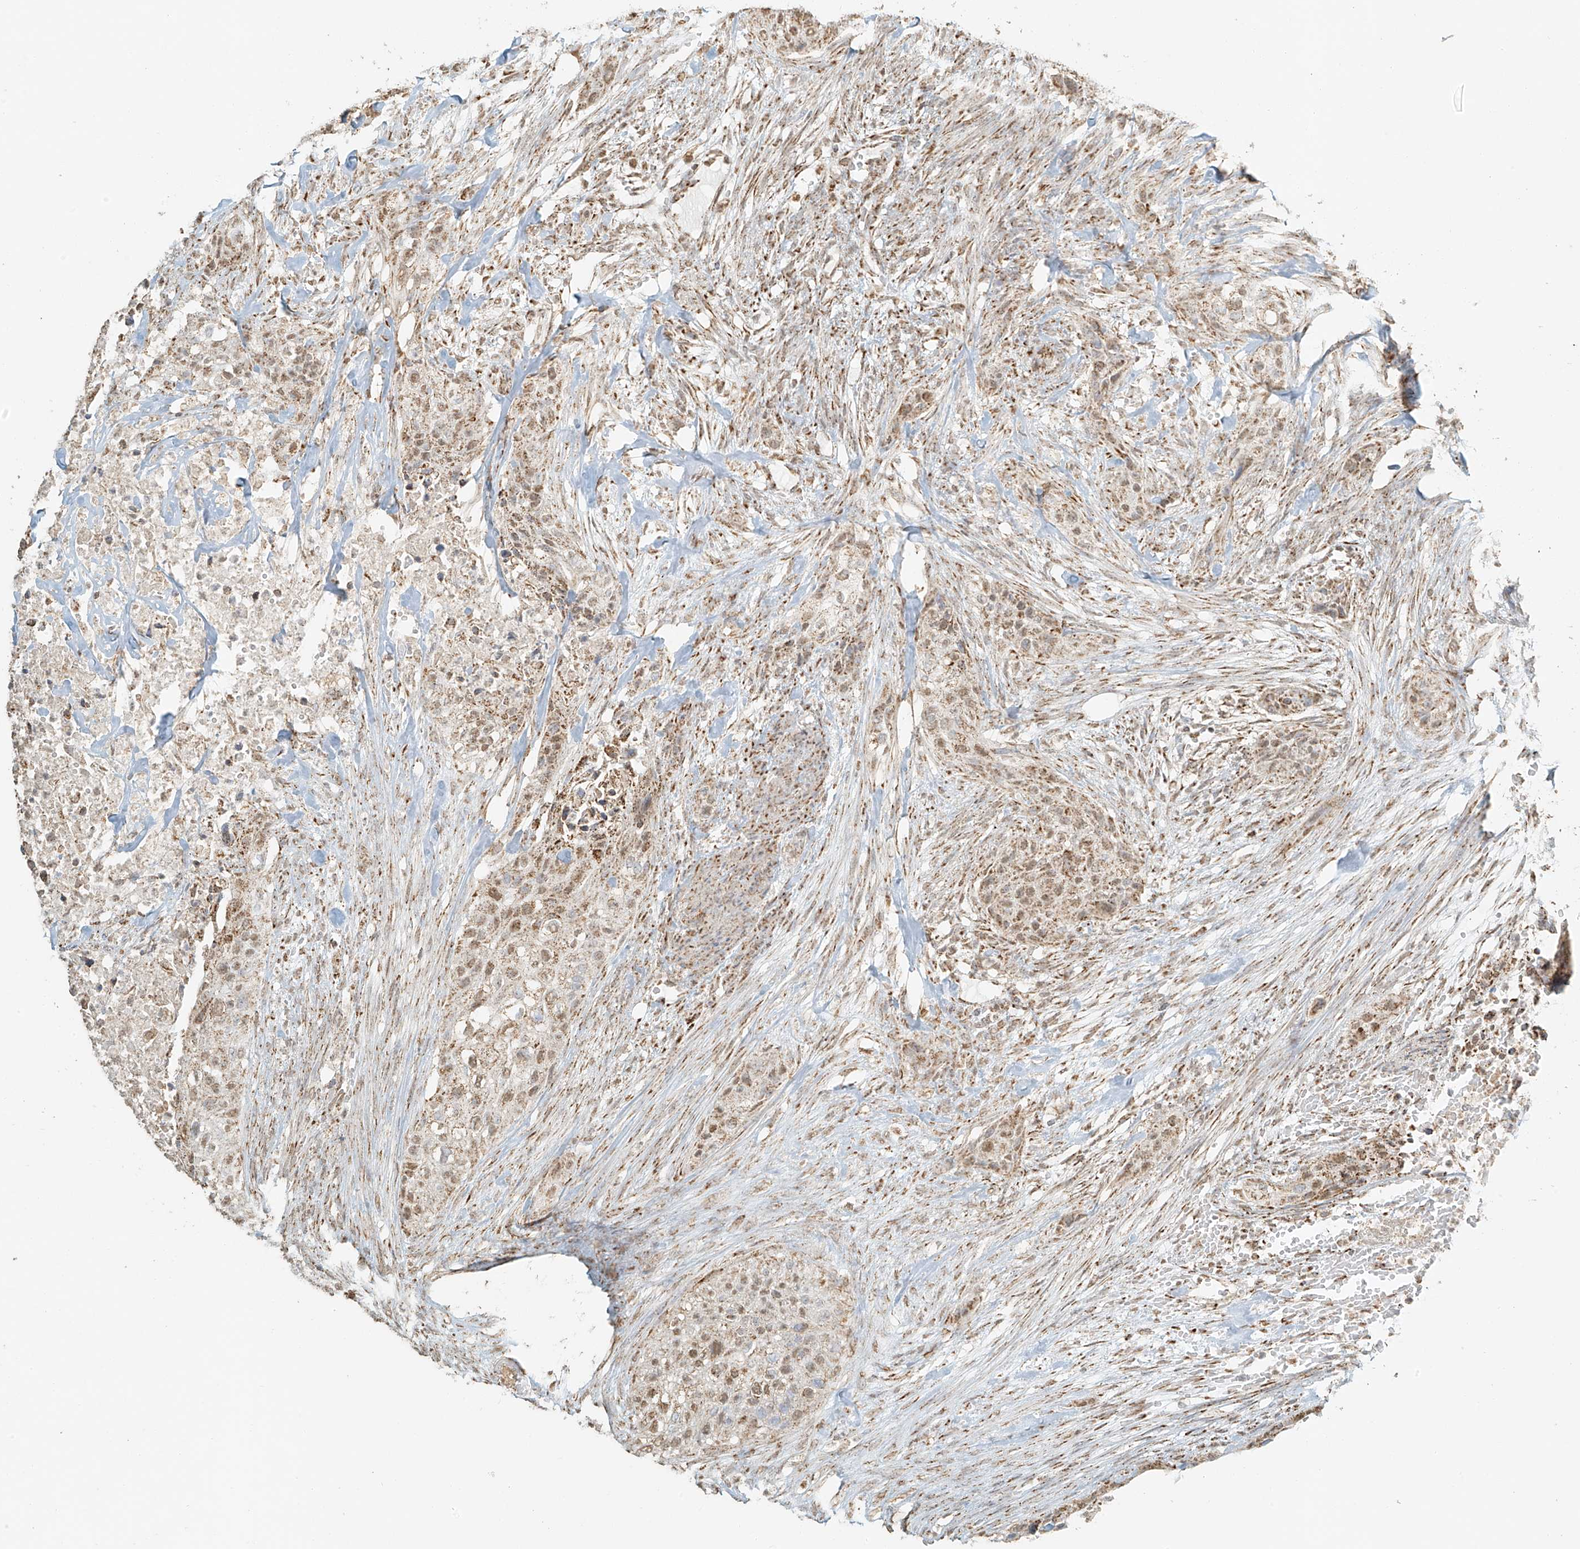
{"staining": {"intensity": "weak", "quantity": ">75%", "location": "cytoplasmic/membranous,nuclear"}, "tissue": "urothelial cancer", "cell_type": "Tumor cells", "image_type": "cancer", "snomed": [{"axis": "morphology", "description": "Urothelial carcinoma, High grade"}, {"axis": "topography", "description": "Urinary bladder"}], "caption": "About >75% of tumor cells in urothelial carcinoma (high-grade) exhibit weak cytoplasmic/membranous and nuclear protein expression as visualized by brown immunohistochemical staining.", "gene": "MIPEP", "patient": {"sex": "male", "age": 35}}